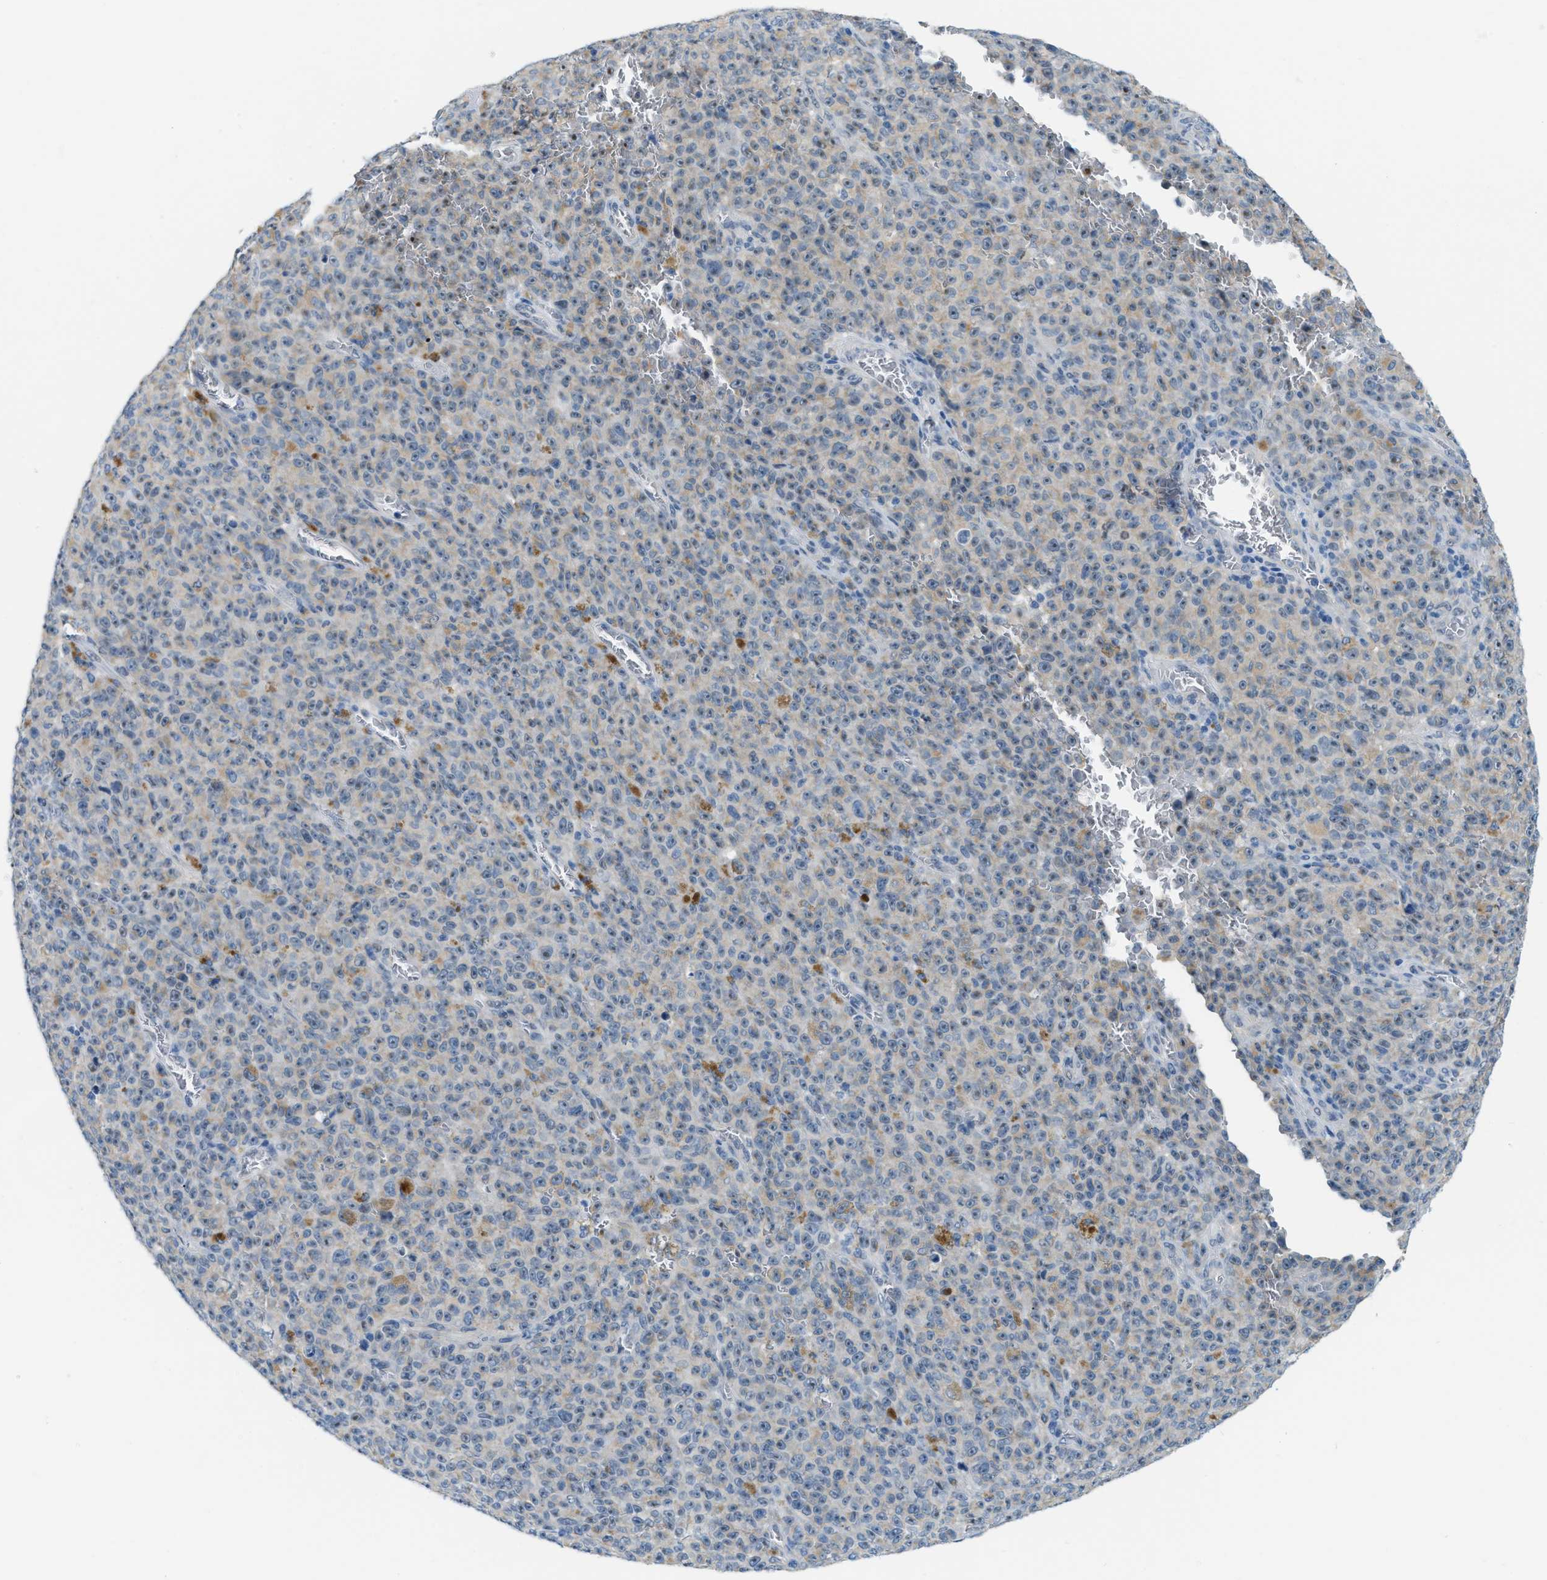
{"staining": {"intensity": "negative", "quantity": "none", "location": "none"}, "tissue": "melanoma", "cell_type": "Tumor cells", "image_type": "cancer", "snomed": [{"axis": "morphology", "description": "Malignant melanoma, NOS"}, {"axis": "topography", "description": "Skin"}], "caption": "Immunohistochemical staining of human malignant melanoma reveals no significant positivity in tumor cells.", "gene": "PHRF1", "patient": {"sex": "female", "age": 82}}